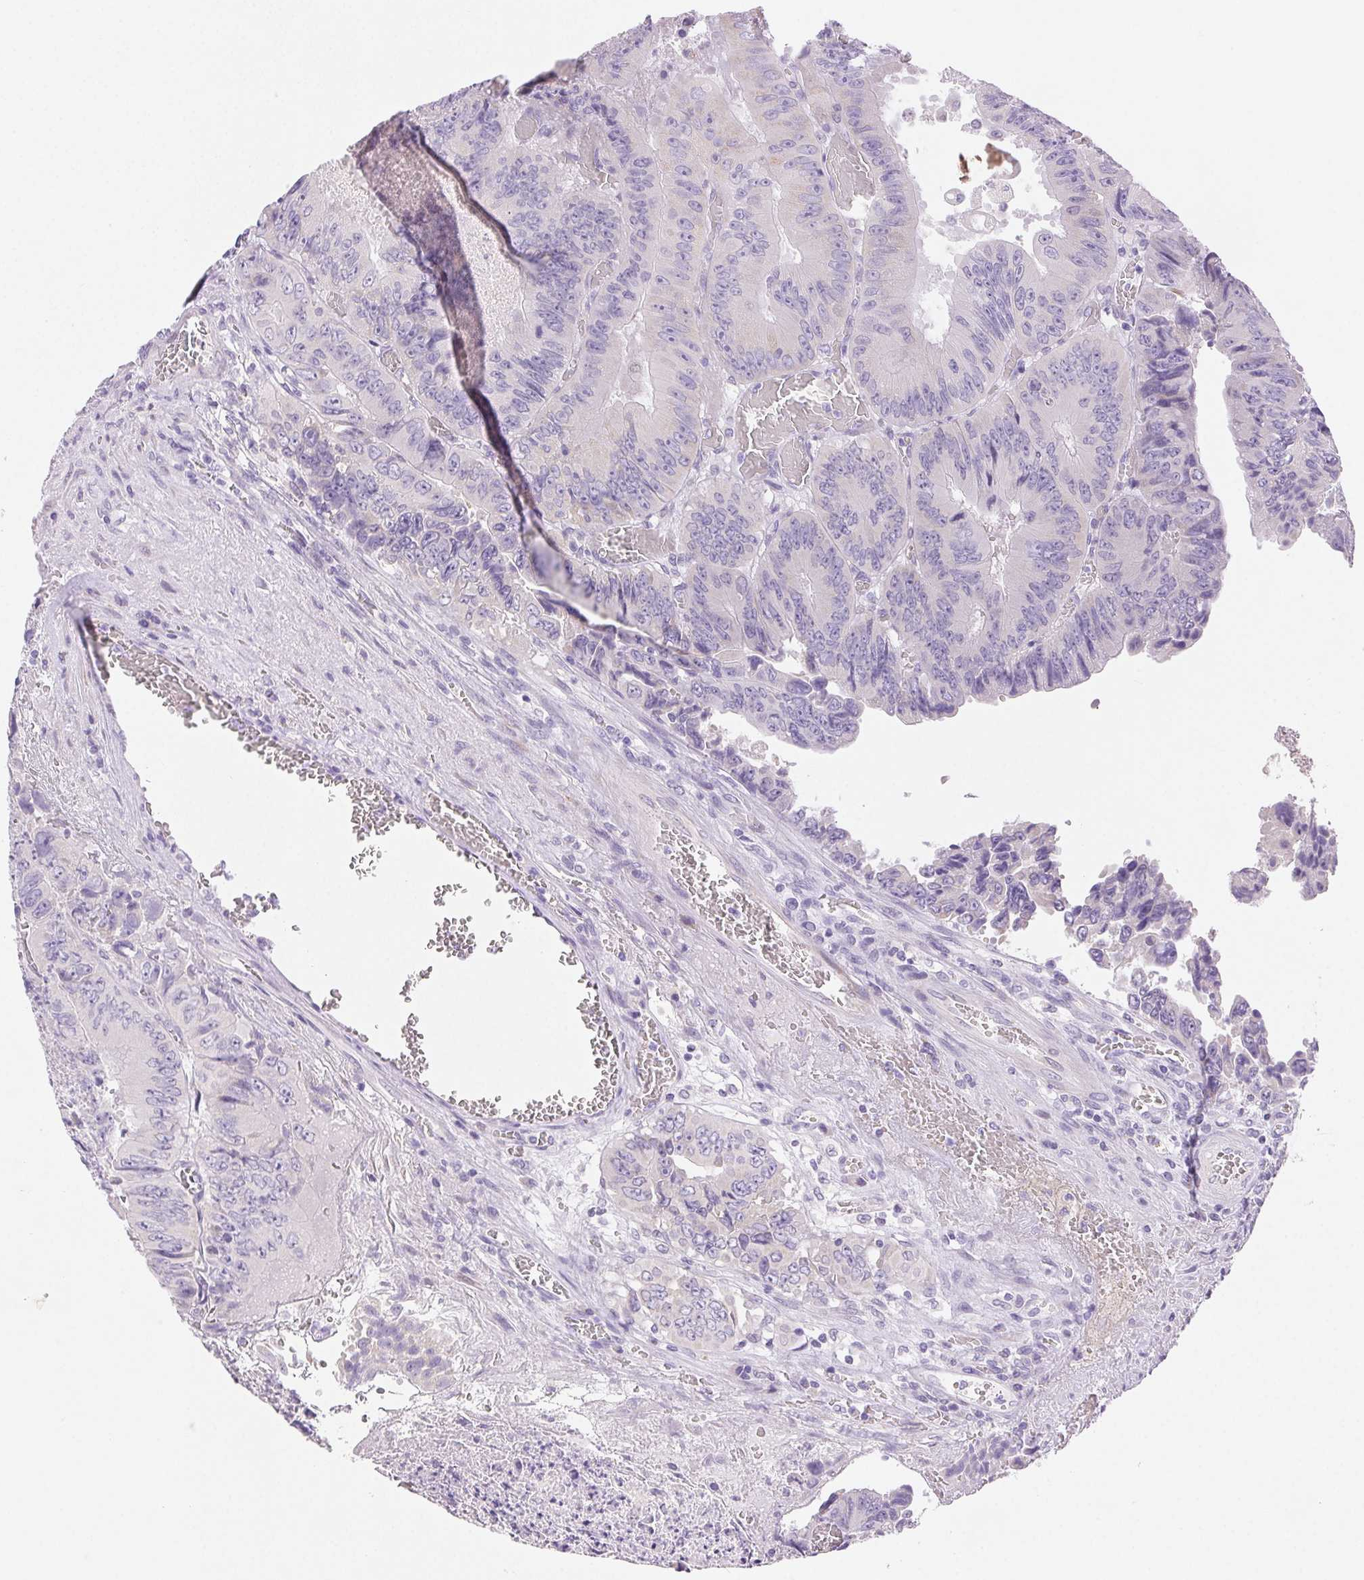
{"staining": {"intensity": "negative", "quantity": "none", "location": "none"}, "tissue": "colorectal cancer", "cell_type": "Tumor cells", "image_type": "cancer", "snomed": [{"axis": "morphology", "description": "Adenocarcinoma, NOS"}, {"axis": "topography", "description": "Colon"}], "caption": "Immunohistochemistry (IHC) of colorectal cancer exhibits no staining in tumor cells. (Immunohistochemistry (IHC), brightfield microscopy, high magnification).", "gene": "ARHGAP11B", "patient": {"sex": "female", "age": 84}}